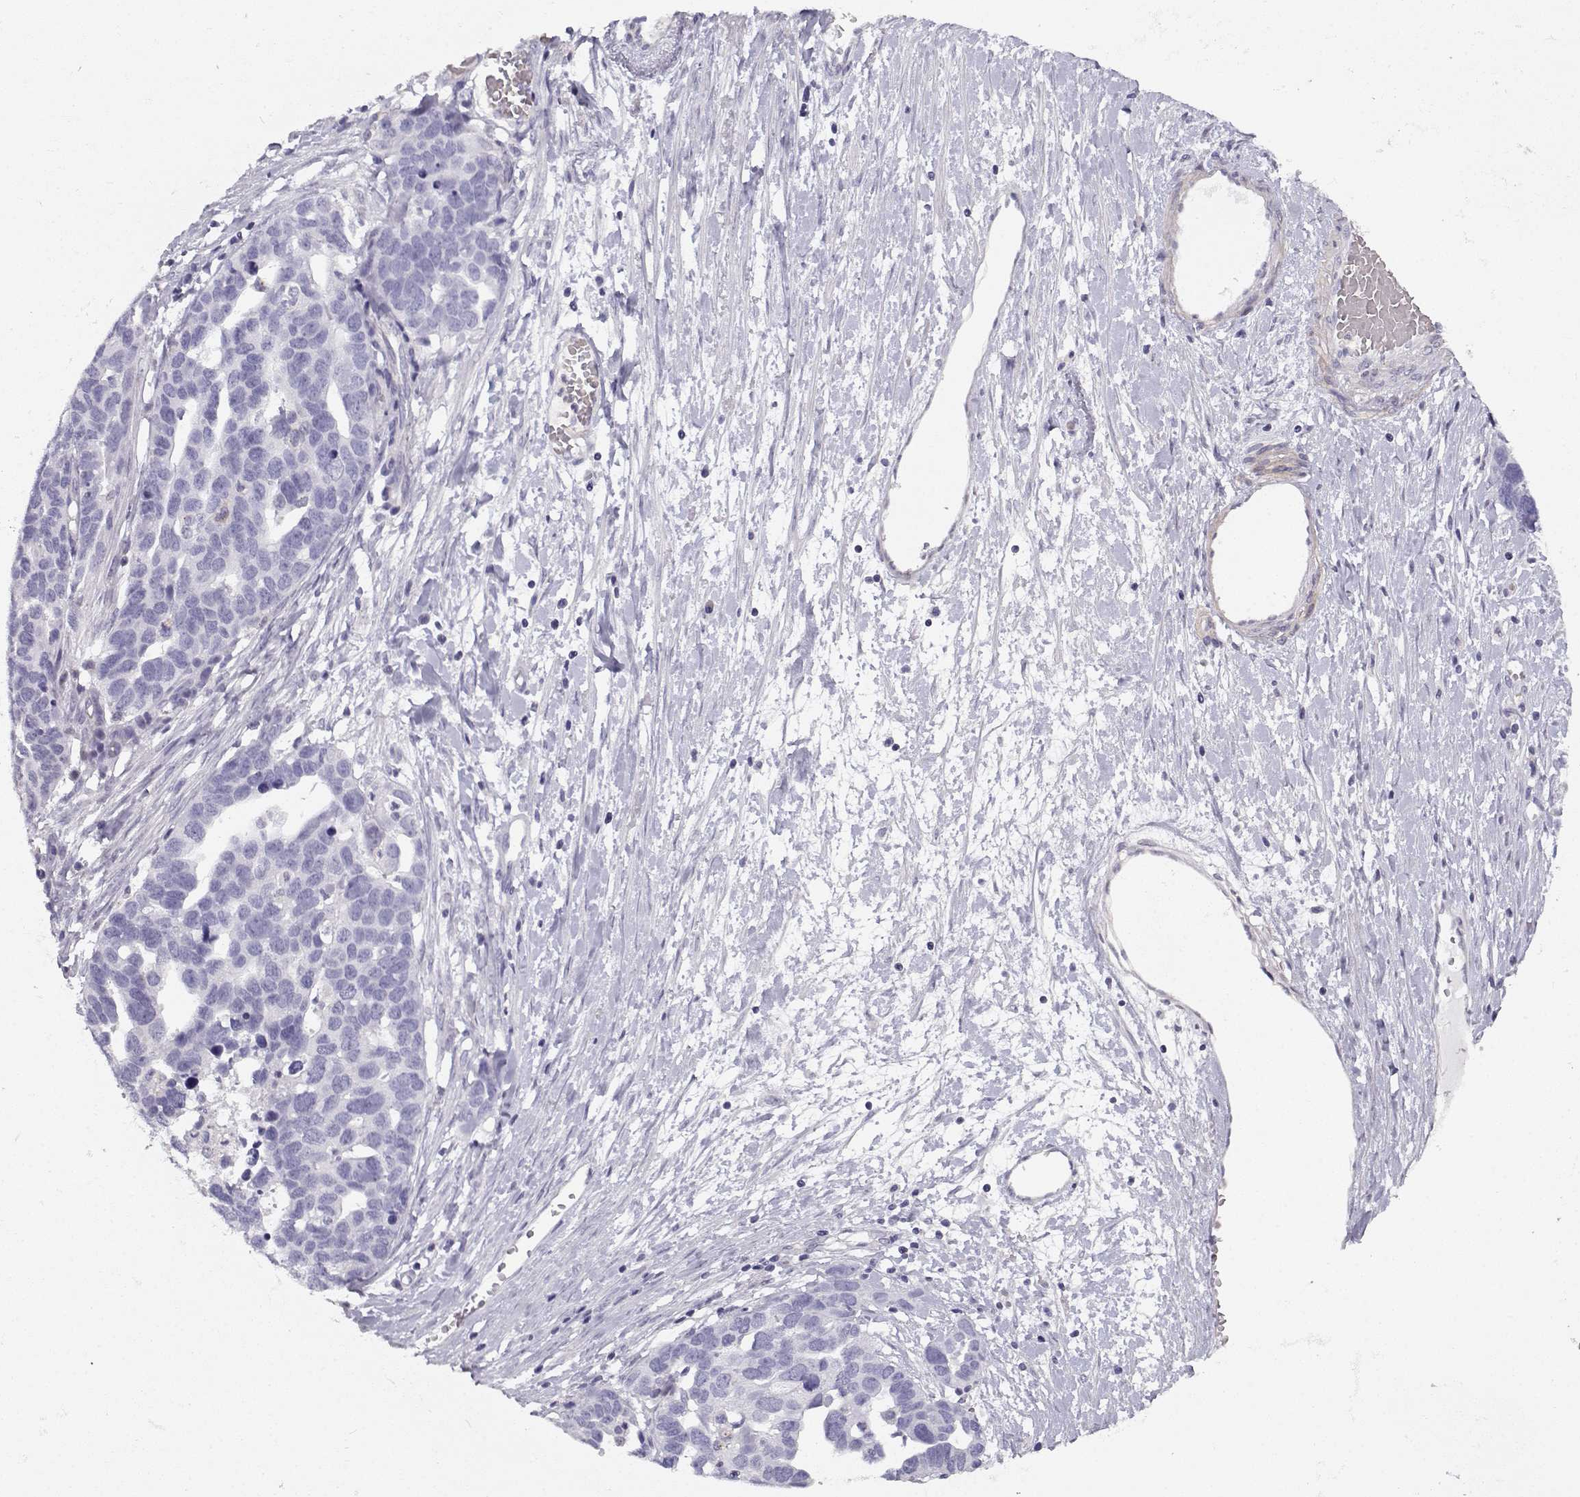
{"staining": {"intensity": "negative", "quantity": "none", "location": "none"}, "tissue": "ovarian cancer", "cell_type": "Tumor cells", "image_type": "cancer", "snomed": [{"axis": "morphology", "description": "Cystadenocarcinoma, serous, NOS"}, {"axis": "topography", "description": "Ovary"}], "caption": "Tumor cells are negative for brown protein staining in ovarian cancer (serous cystadenocarcinoma). (Stains: DAB (3,3'-diaminobenzidine) IHC with hematoxylin counter stain, Microscopy: brightfield microscopy at high magnification).", "gene": "MYO1A", "patient": {"sex": "female", "age": 54}}